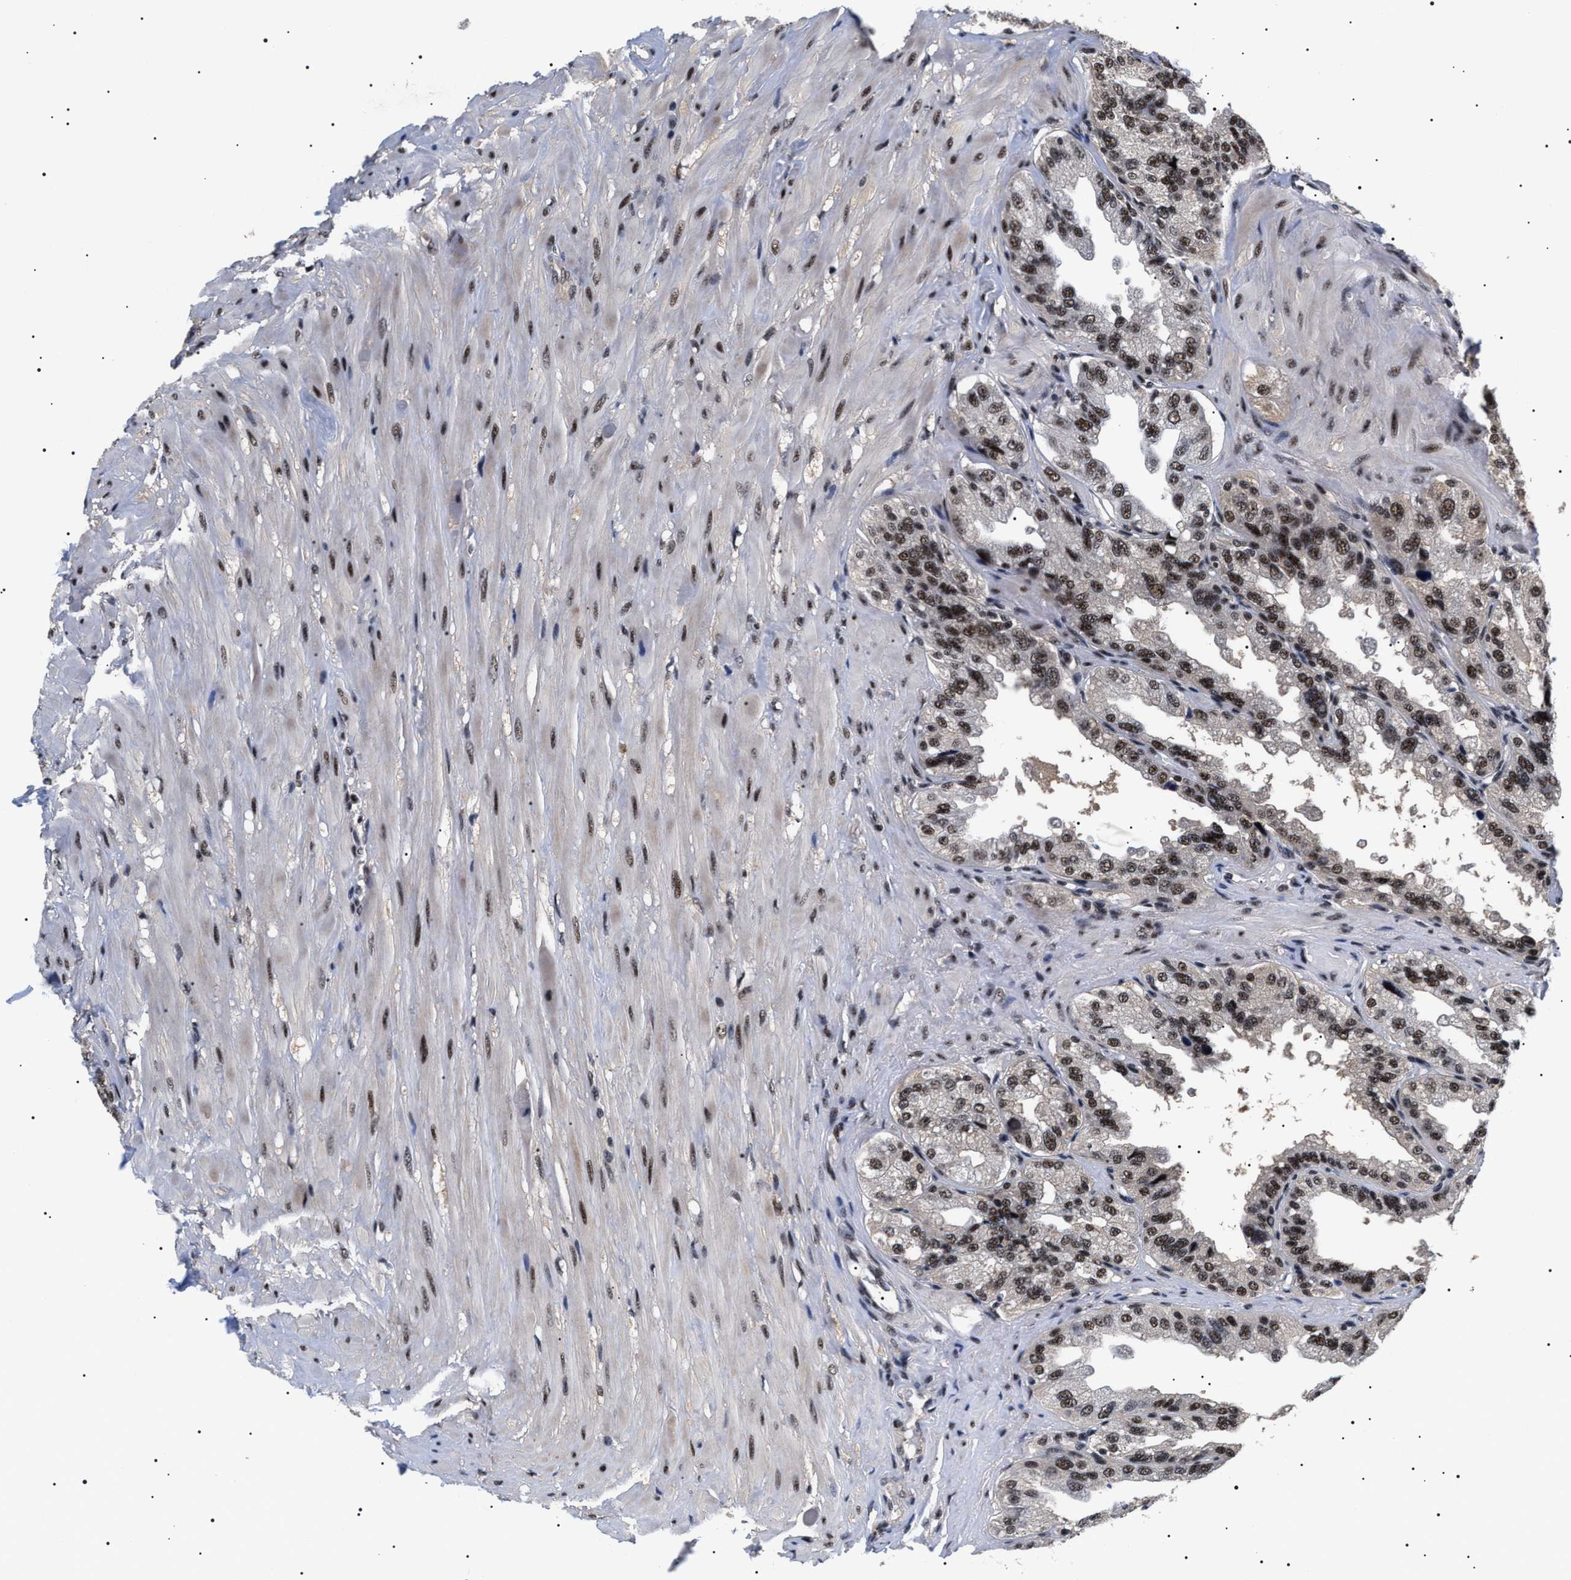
{"staining": {"intensity": "moderate", "quantity": ">75%", "location": "nuclear"}, "tissue": "seminal vesicle", "cell_type": "Glandular cells", "image_type": "normal", "snomed": [{"axis": "morphology", "description": "Normal tissue, NOS"}, {"axis": "topography", "description": "Seminal veicle"}], "caption": "High-magnification brightfield microscopy of normal seminal vesicle stained with DAB (brown) and counterstained with hematoxylin (blue). glandular cells exhibit moderate nuclear expression is appreciated in approximately>75% of cells. (DAB (3,3'-diaminobenzidine) IHC, brown staining for protein, blue staining for nuclei).", "gene": "CAAP1", "patient": {"sex": "male", "age": 68}}